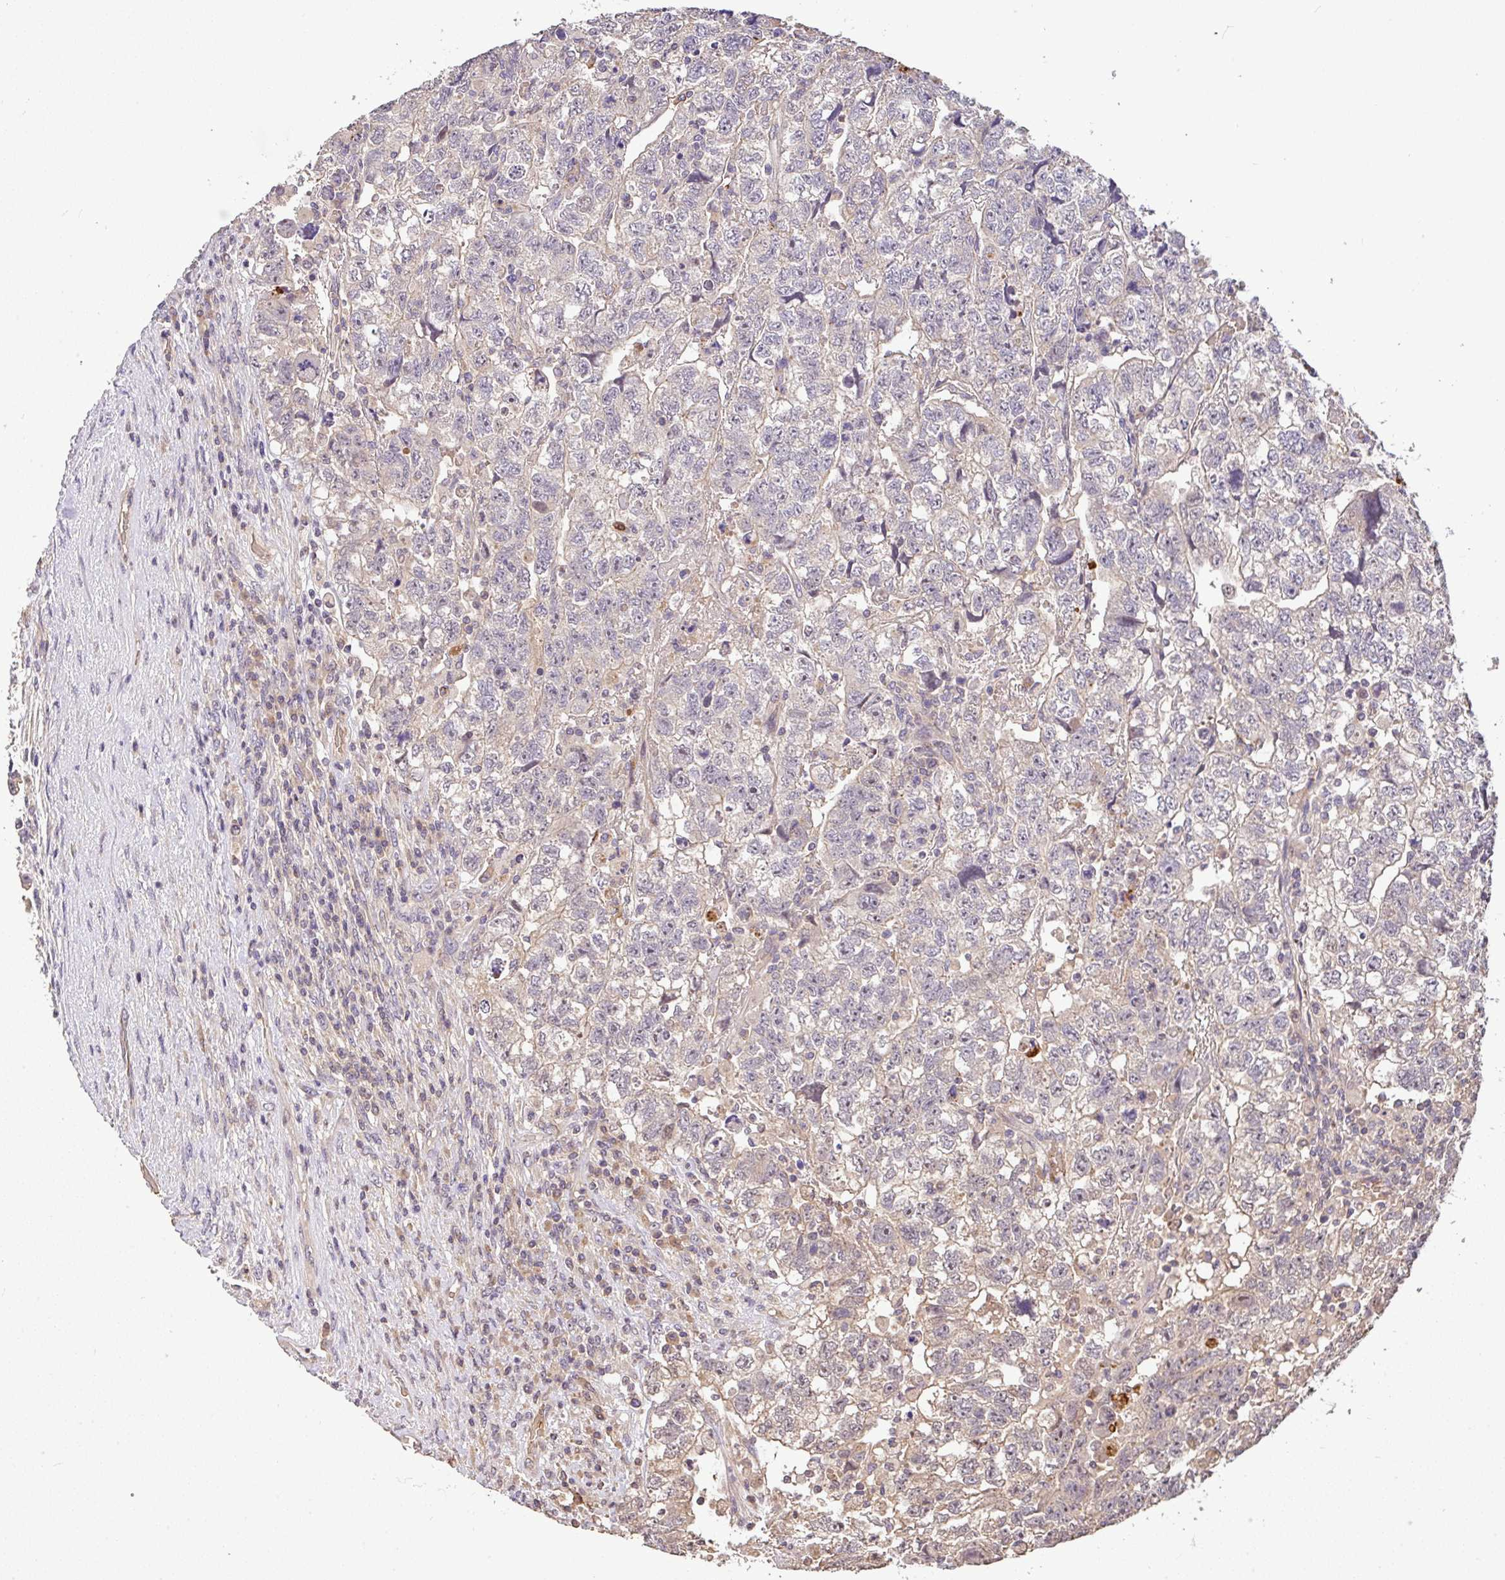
{"staining": {"intensity": "weak", "quantity": "25%-75%", "location": "cytoplasmic/membranous"}, "tissue": "testis cancer", "cell_type": "Tumor cells", "image_type": "cancer", "snomed": [{"axis": "morphology", "description": "Normal tissue, NOS"}, {"axis": "morphology", "description": "Carcinoma, Embryonal, NOS"}, {"axis": "topography", "description": "Testis"}], "caption": "Immunohistochemical staining of testis cancer displays low levels of weak cytoplasmic/membranous protein expression in about 25%-75% of tumor cells.", "gene": "C1QTNF9B", "patient": {"sex": "male", "age": 36}}